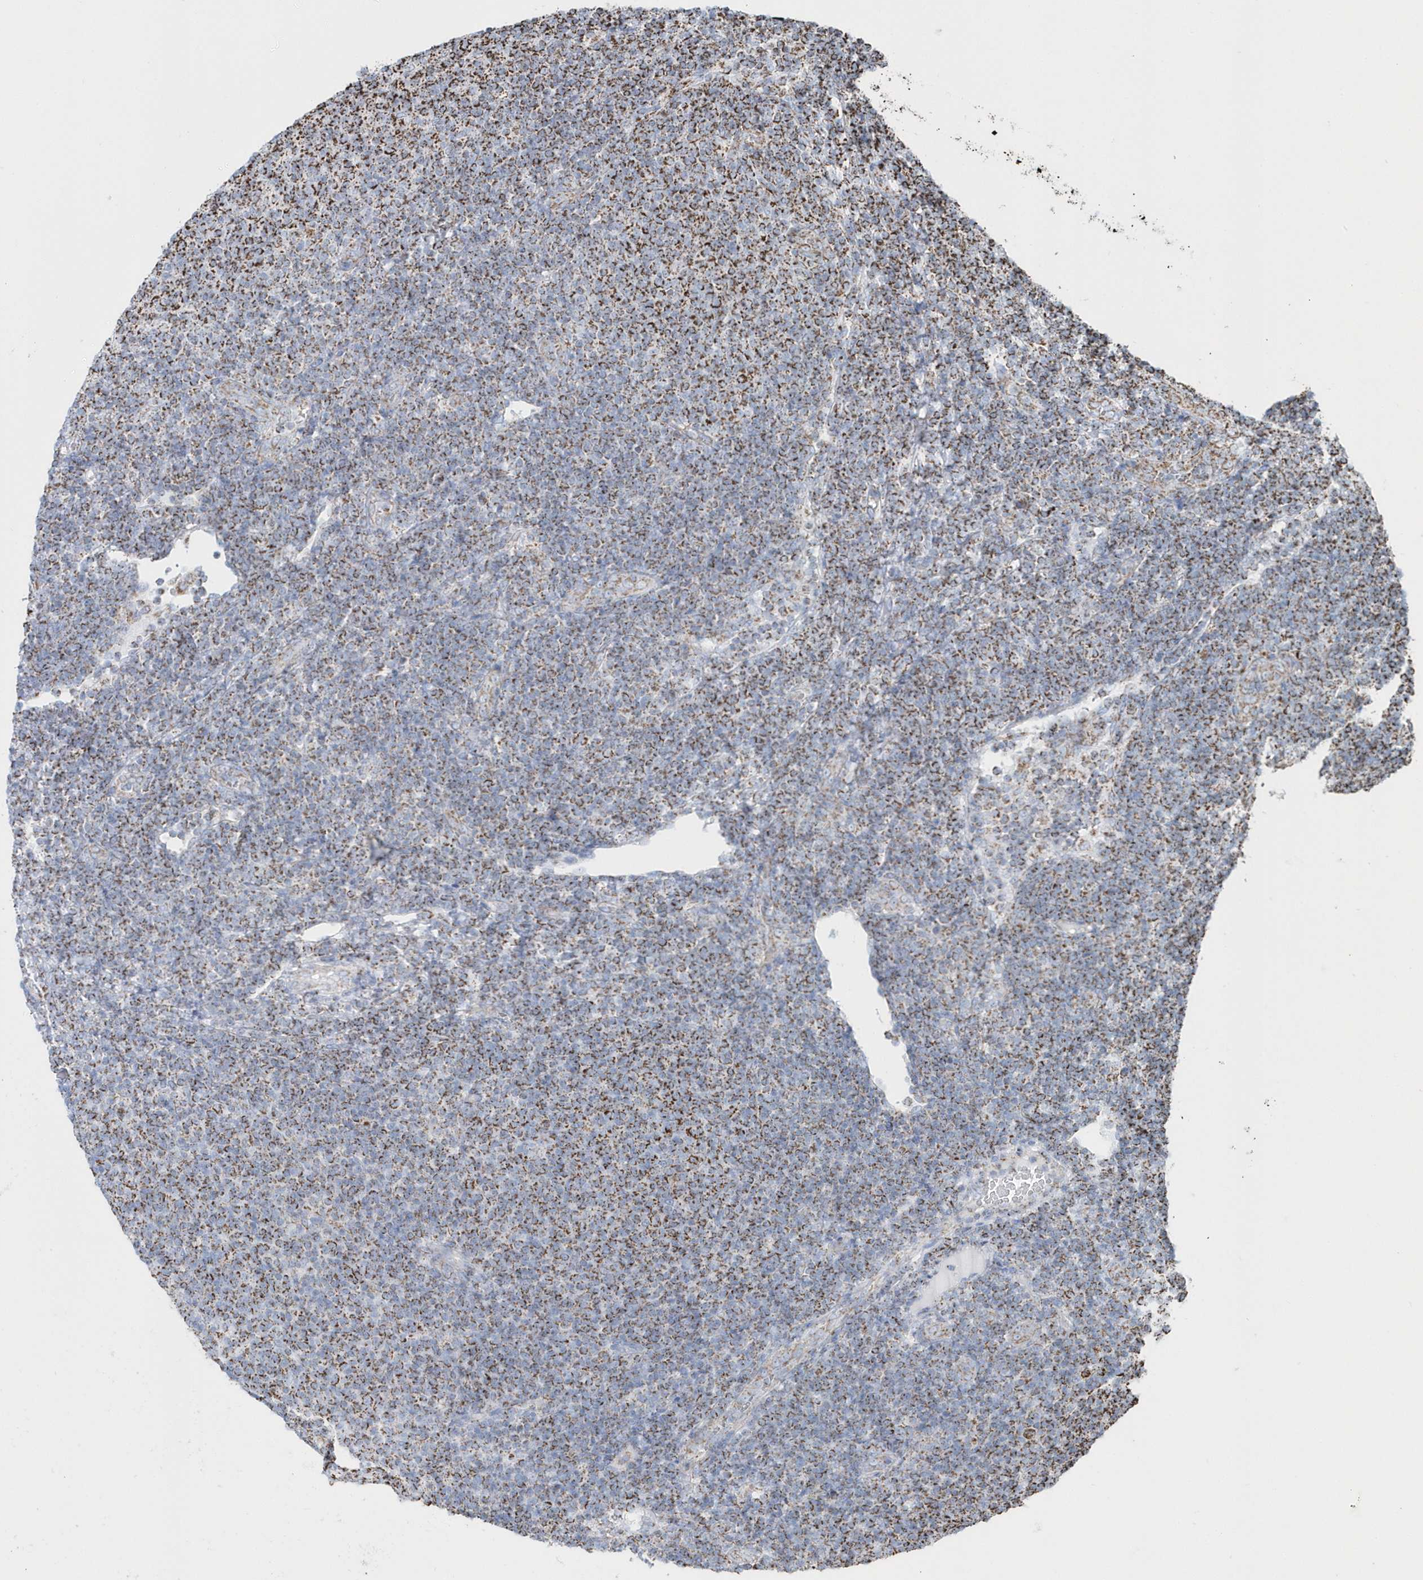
{"staining": {"intensity": "moderate", "quantity": ">75%", "location": "cytoplasmic/membranous"}, "tissue": "lymphoma", "cell_type": "Tumor cells", "image_type": "cancer", "snomed": [{"axis": "morphology", "description": "Malignant lymphoma, non-Hodgkin's type, Low grade"}, {"axis": "topography", "description": "Lymph node"}], "caption": "IHC image of human low-grade malignant lymphoma, non-Hodgkin's type stained for a protein (brown), which demonstrates medium levels of moderate cytoplasmic/membranous expression in approximately >75% of tumor cells.", "gene": "TMCO6", "patient": {"sex": "male", "age": 66}}